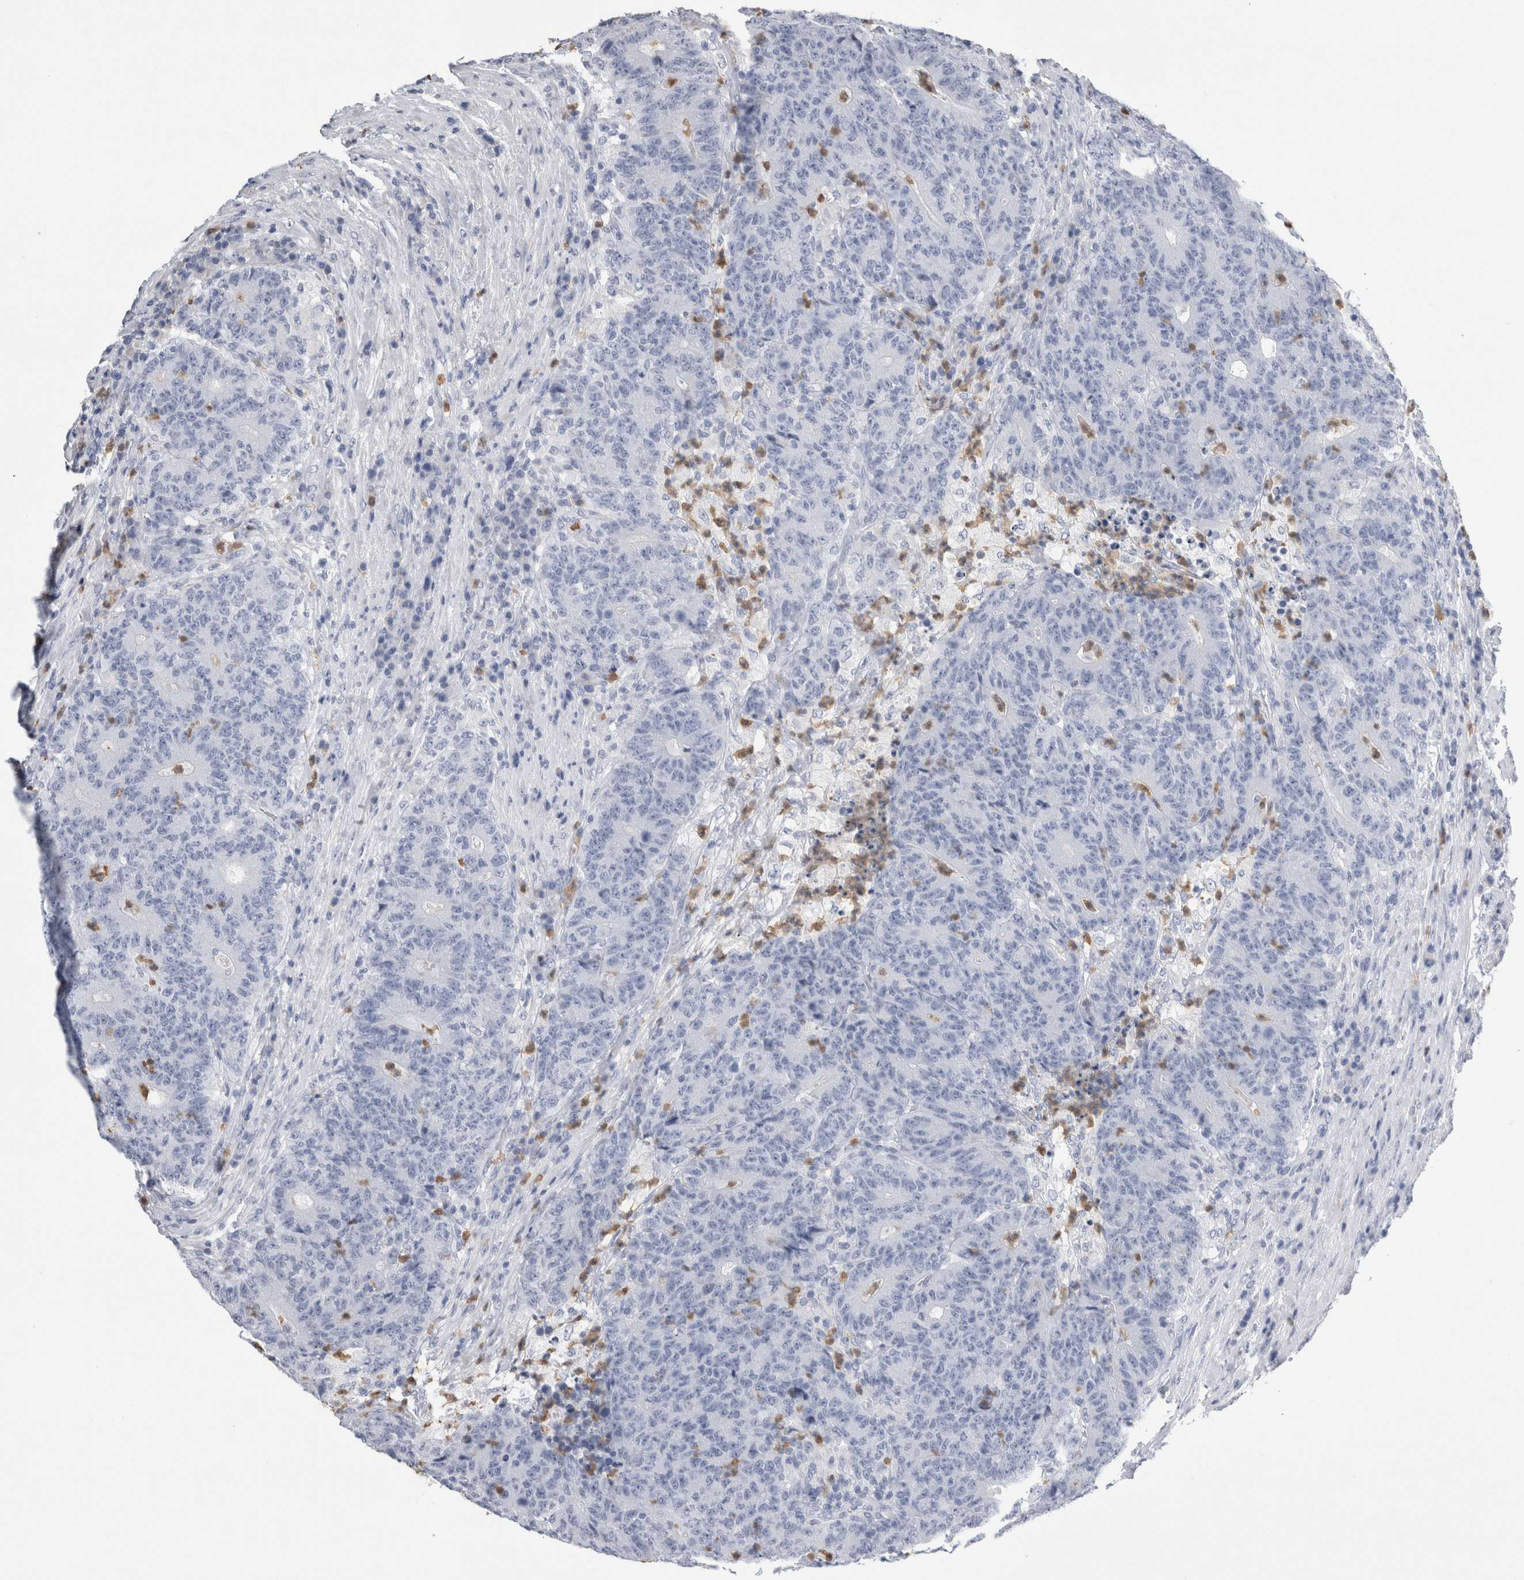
{"staining": {"intensity": "negative", "quantity": "none", "location": "none"}, "tissue": "colorectal cancer", "cell_type": "Tumor cells", "image_type": "cancer", "snomed": [{"axis": "morphology", "description": "Normal tissue, NOS"}, {"axis": "morphology", "description": "Adenocarcinoma, NOS"}, {"axis": "topography", "description": "Colon"}], "caption": "Human colorectal cancer stained for a protein using immunohistochemistry (IHC) reveals no positivity in tumor cells.", "gene": "S100A12", "patient": {"sex": "female", "age": 75}}